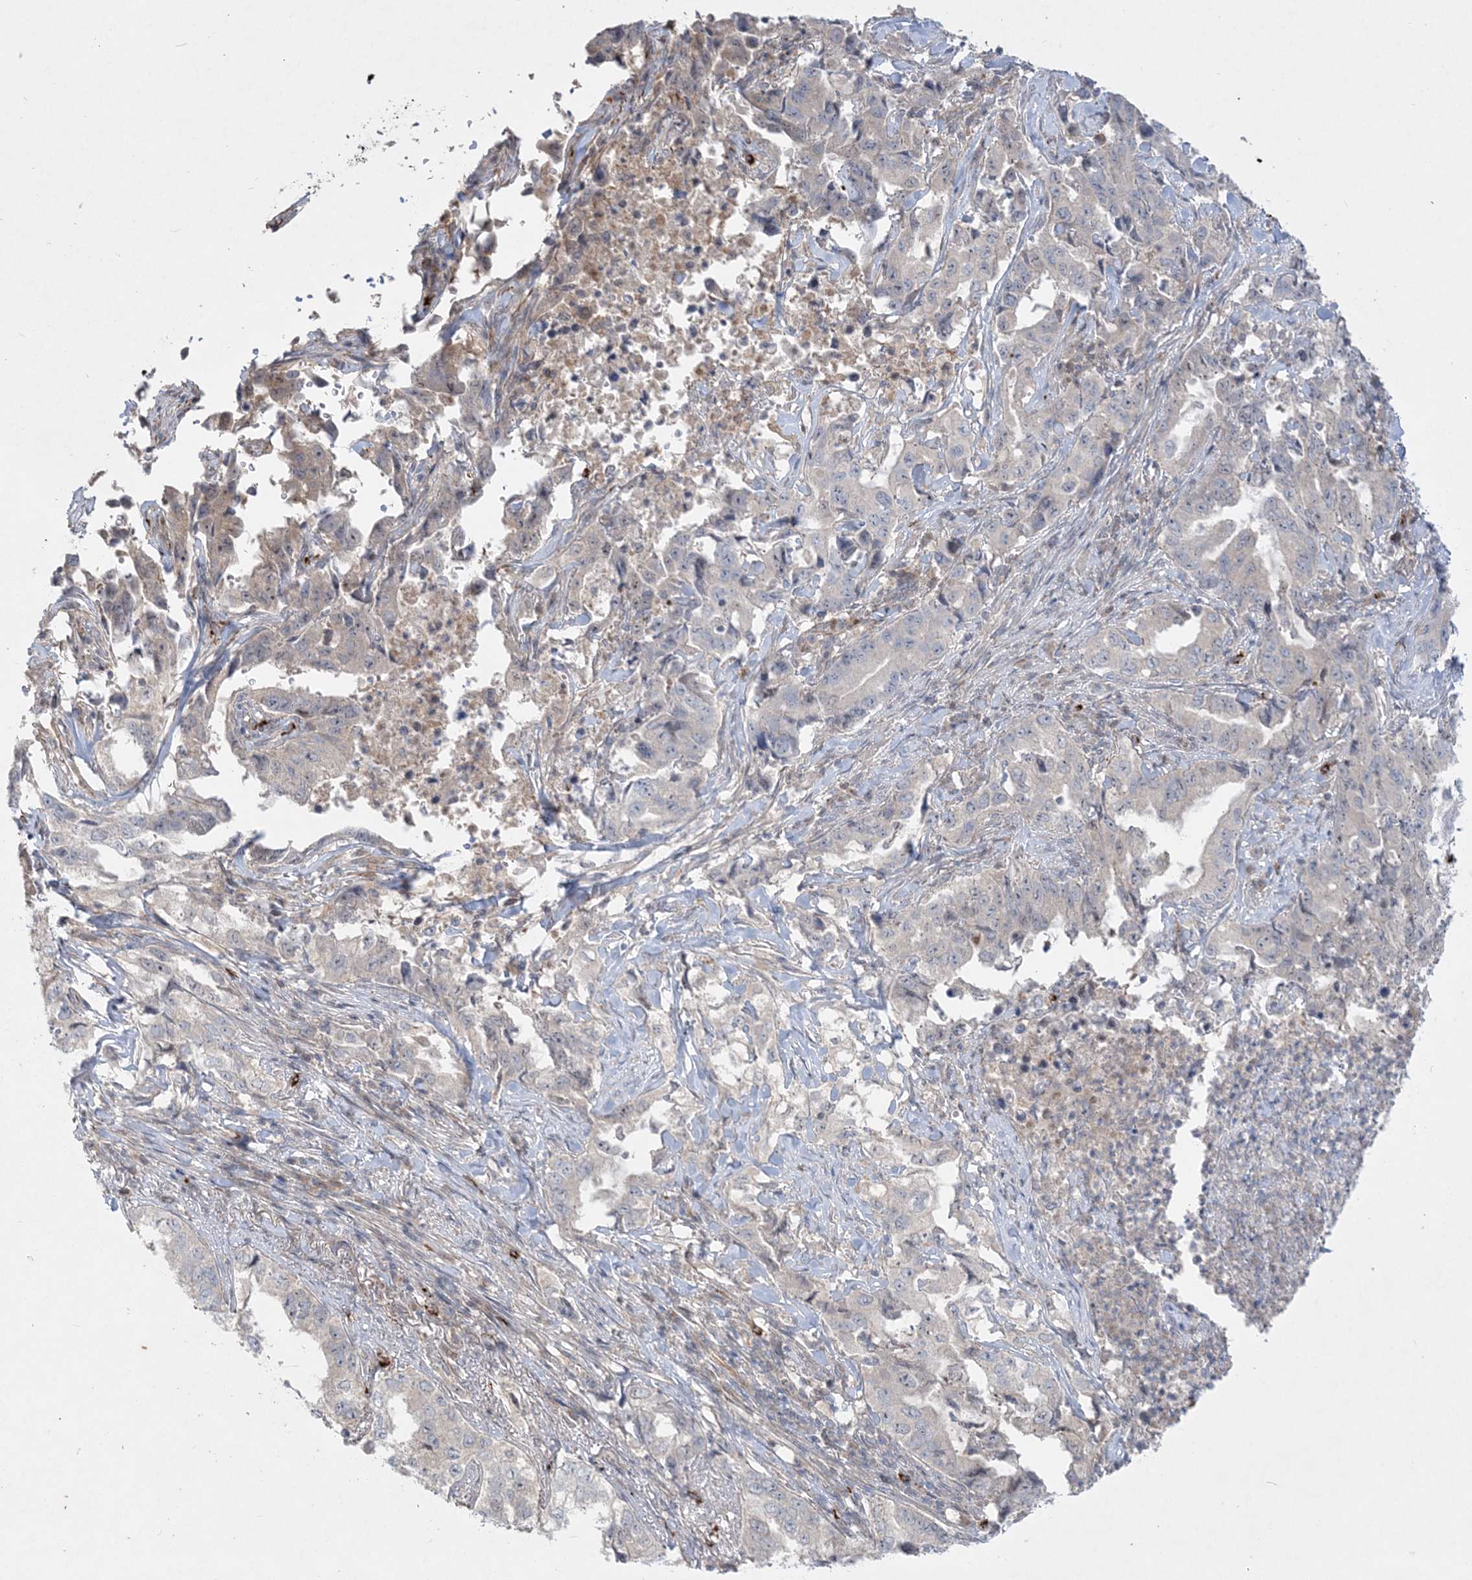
{"staining": {"intensity": "negative", "quantity": "none", "location": "none"}, "tissue": "lung cancer", "cell_type": "Tumor cells", "image_type": "cancer", "snomed": [{"axis": "morphology", "description": "Adenocarcinoma, NOS"}, {"axis": "topography", "description": "Lung"}], "caption": "A histopathology image of human lung cancer (adenocarcinoma) is negative for staining in tumor cells. (Immunohistochemistry (ihc), brightfield microscopy, high magnification).", "gene": "INPP1", "patient": {"sex": "female", "age": 51}}